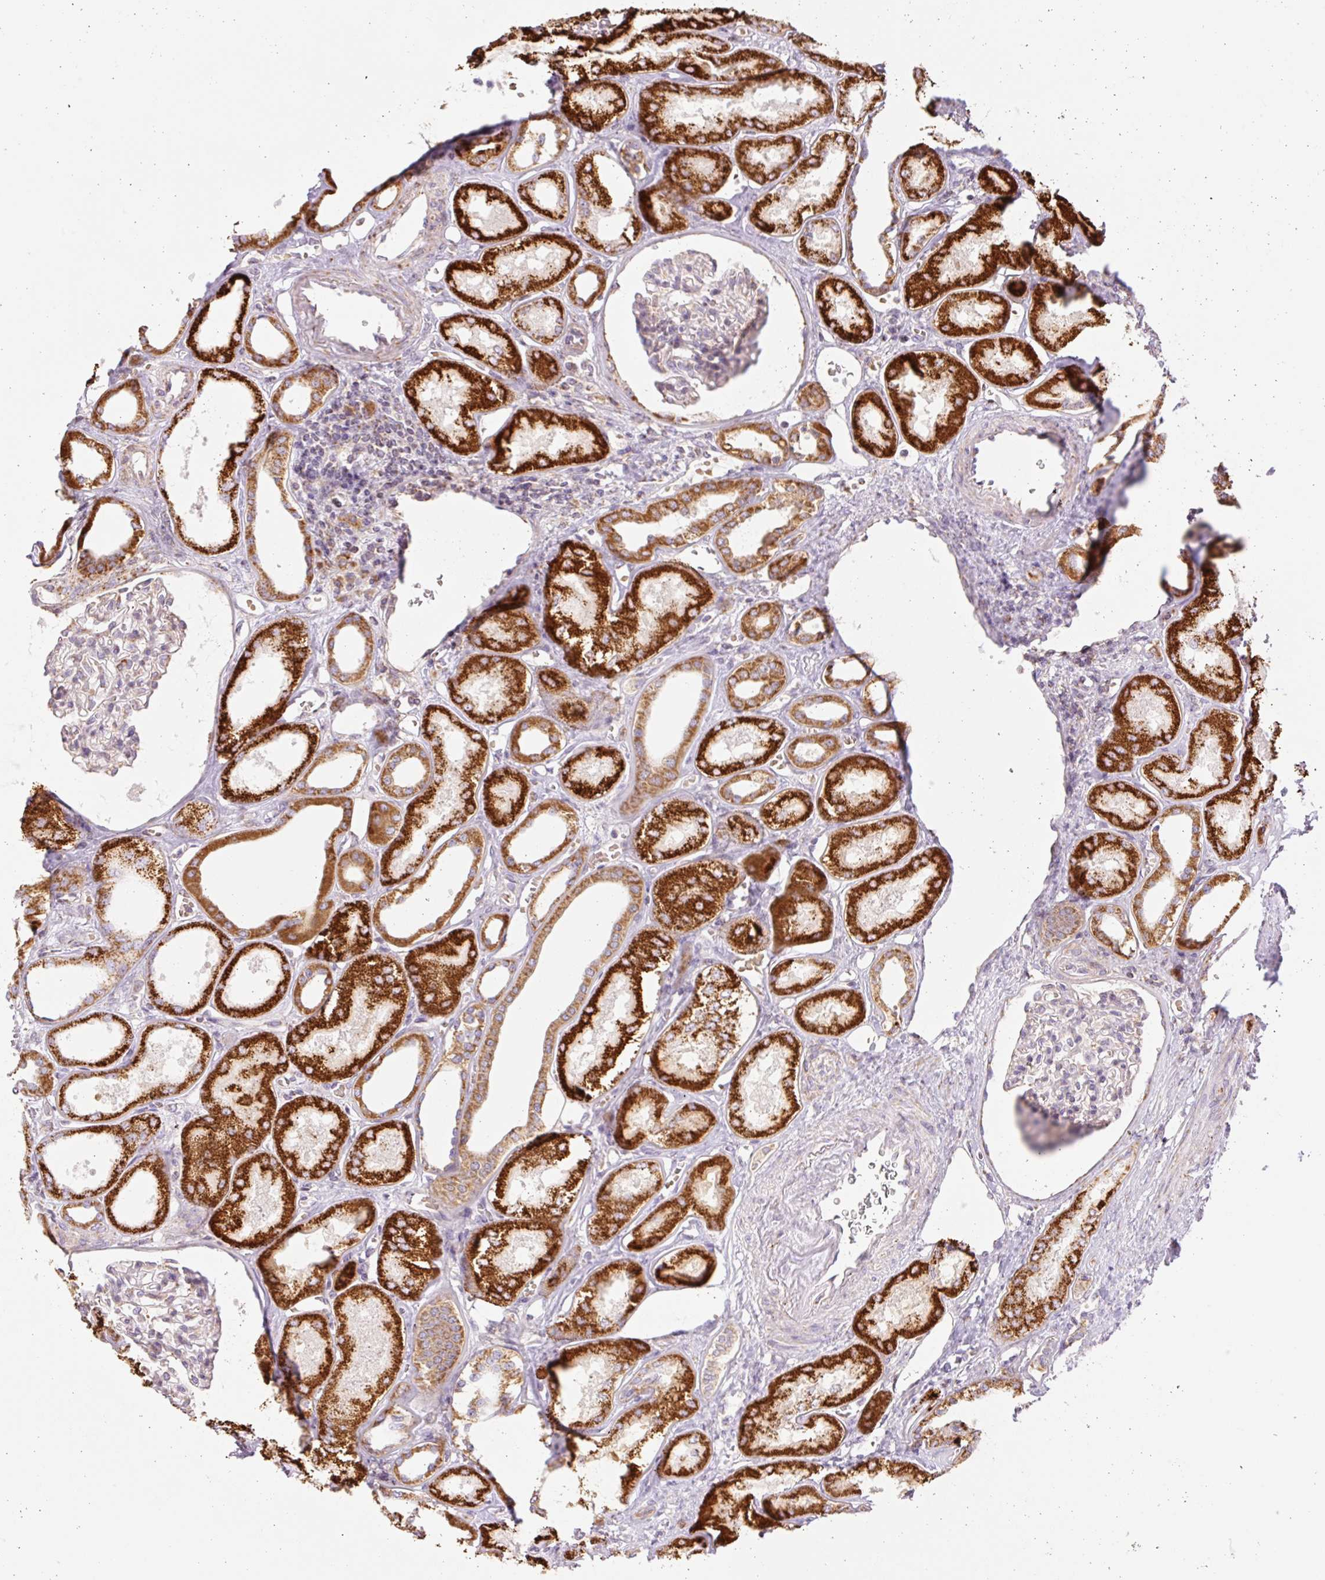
{"staining": {"intensity": "negative", "quantity": "none", "location": "none"}, "tissue": "kidney", "cell_type": "Cells in glomeruli", "image_type": "normal", "snomed": [{"axis": "morphology", "description": "Normal tissue, NOS"}, {"axis": "morphology", "description": "Adenocarcinoma, NOS"}, {"axis": "topography", "description": "Kidney"}], "caption": "Cells in glomeruli show no significant protein positivity in benign kidney. (DAB (3,3'-diaminobenzidine) immunohistochemistry with hematoxylin counter stain).", "gene": "GOSR2", "patient": {"sex": "female", "age": 68}}